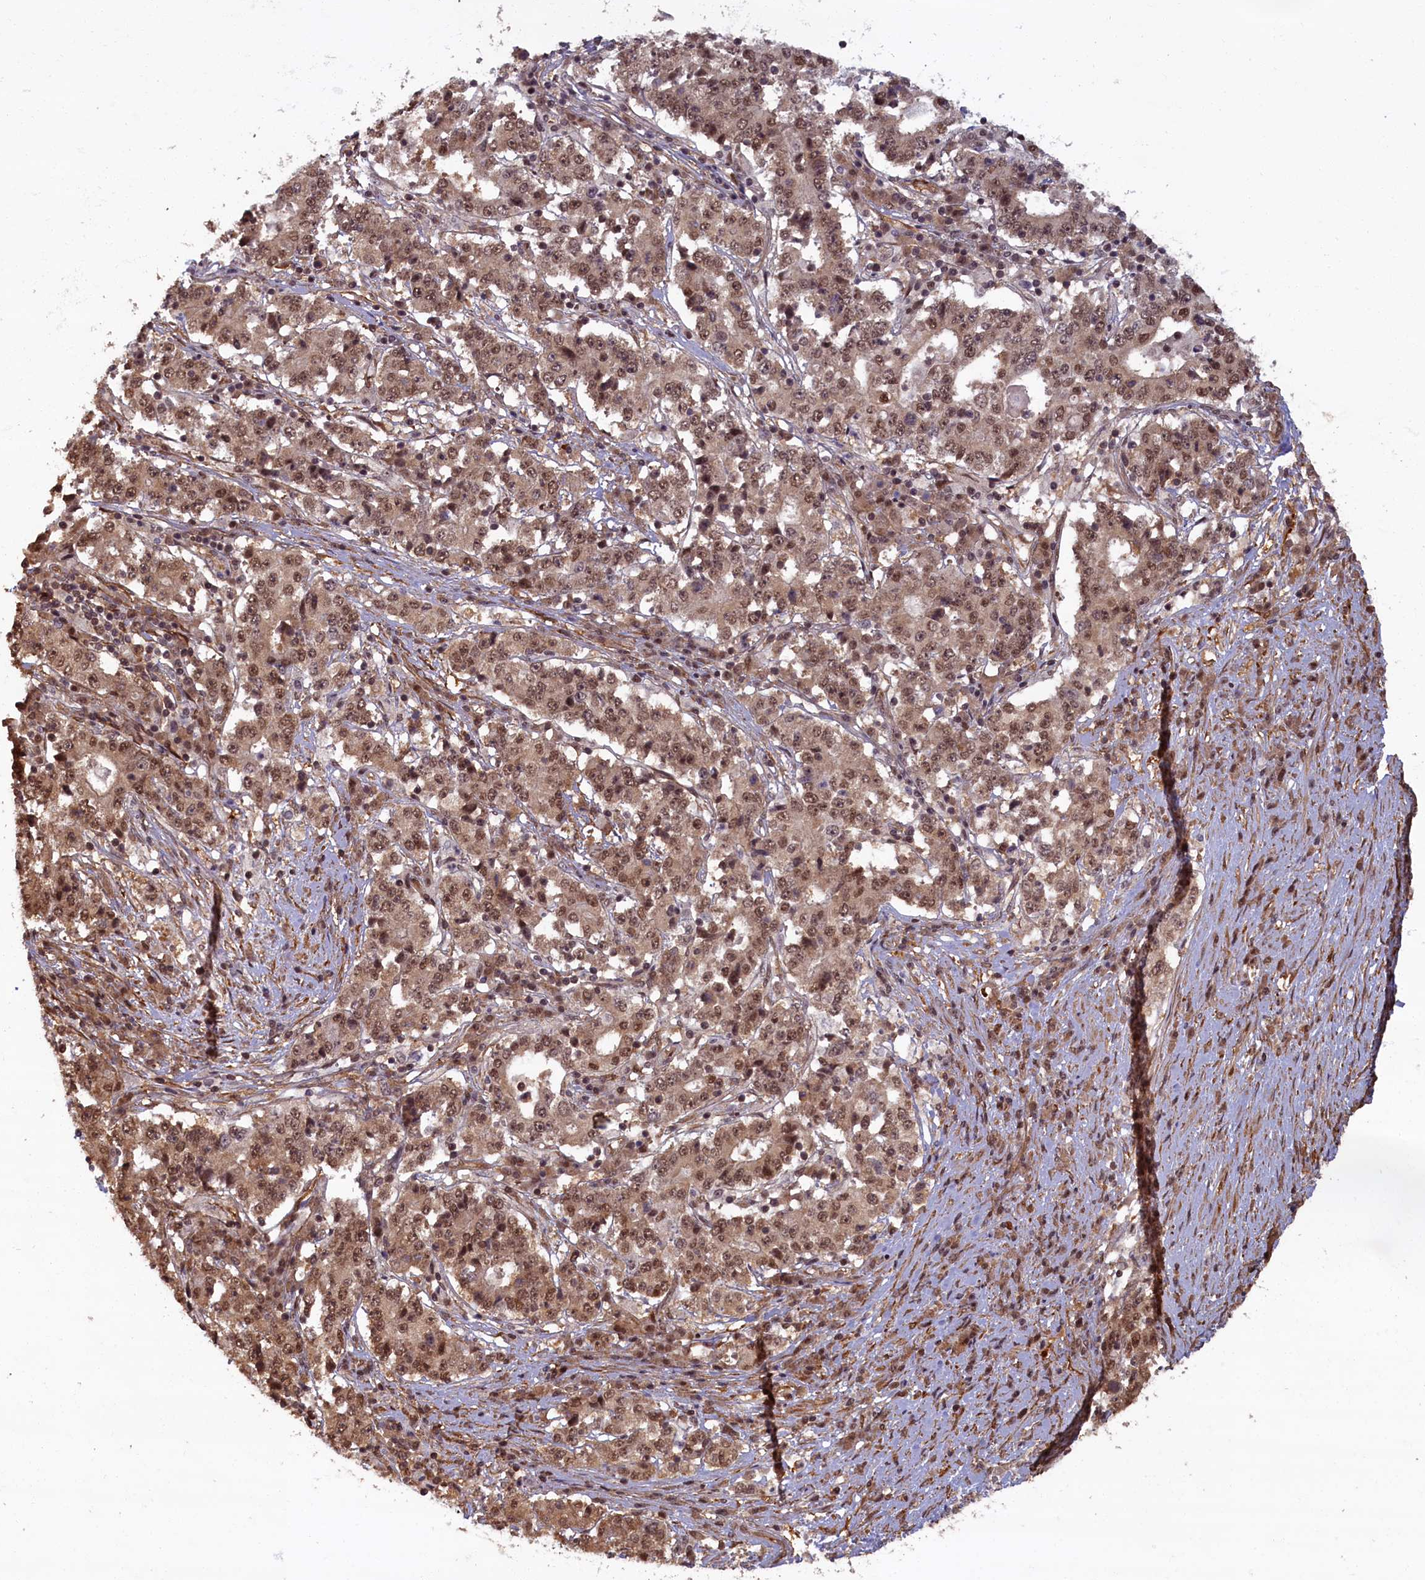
{"staining": {"intensity": "moderate", "quantity": ">75%", "location": "cytoplasmic/membranous,nuclear"}, "tissue": "stomach cancer", "cell_type": "Tumor cells", "image_type": "cancer", "snomed": [{"axis": "morphology", "description": "Adenocarcinoma, NOS"}, {"axis": "topography", "description": "Stomach"}], "caption": "IHC micrograph of neoplastic tissue: adenocarcinoma (stomach) stained using IHC demonstrates medium levels of moderate protein expression localized specifically in the cytoplasmic/membranous and nuclear of tumor cells, appearing as a cytoplasmic/membranous and nuclear brown color.", "gene": "HIF3A", "patient": {"sex": "male", "age": 59}}